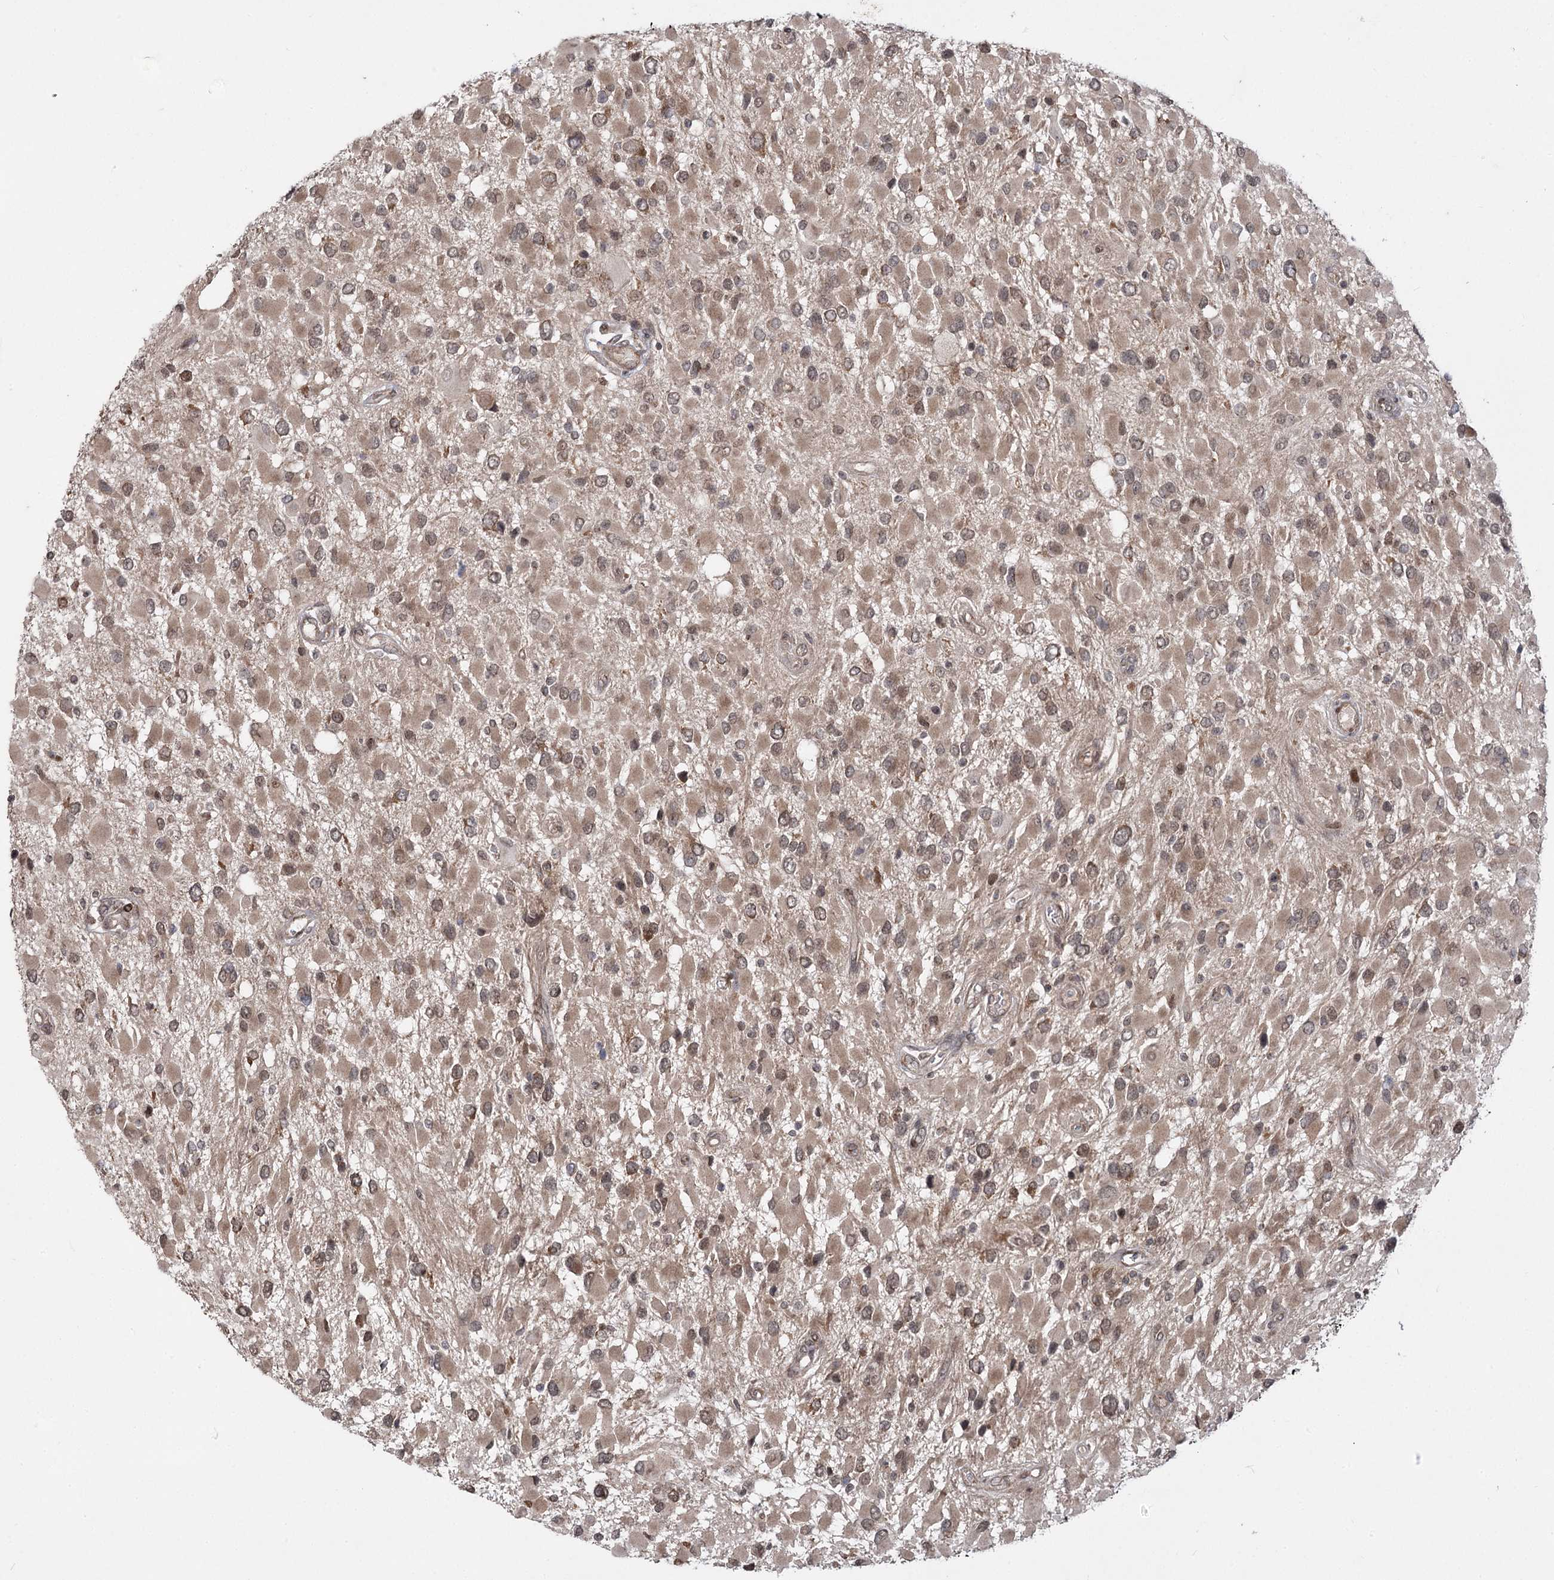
{"staining": {"intensity": "weak", "quantity": ">75%", "location": "cytoplasmic/membranous,nuclear"}, "tissue": "glioma", "cell_type": "Tumor cells", "image_type": "cancer", "snomed": [{"axis": "morphology", "description": "Glioma, malignant, High grade"}, {"axis": "topography", "description": "Brain"}], "caption": "A high-resolution photomicrograph shows IHC staining of high-grade glioma (malignant), which shows weak cytoplasmic/membranous and nuclear expression in approximately >75% of tumor cells.", "gene": "TENM2", "patient": {"sex": "male", "age": 53}}